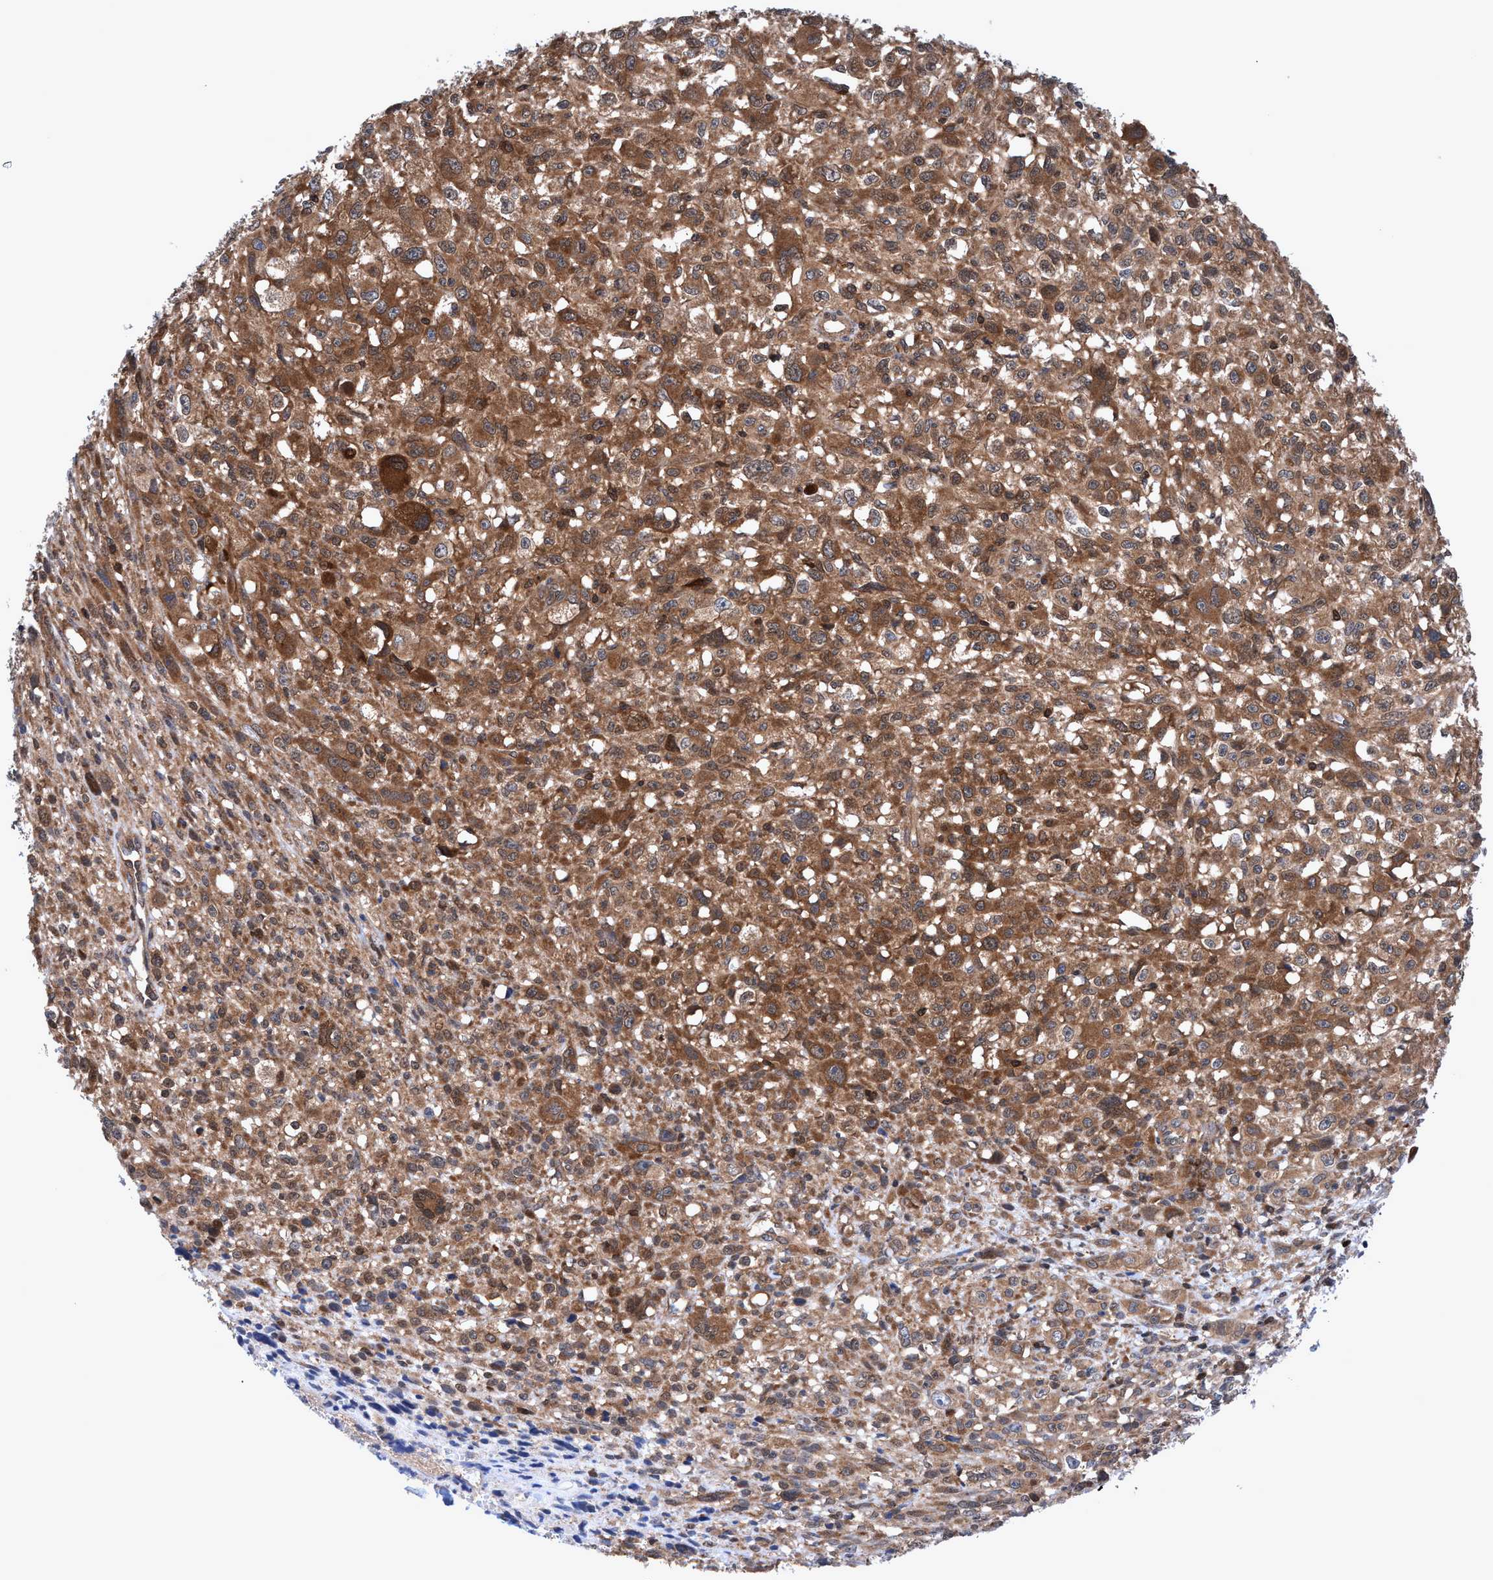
{"staining": {"intensity": "moderate", "quantity": ">75%", "location": "cytoplasmic/membranous"}, "tissue": "melanoma", "cell_type": "Tumor cells", "image_type": "cancer", "snomed": [{"axis": "morphology", "description": "Malignant melanoma, NOS"}, {"axis": "topography", "description": "Skin"}], "caption": "Brown immunohistochemical staining in melanoma displays moderate cytoplasmic/membranous positivity in approximately >75% of tumor cells. (IHC, brightfield microscopy, high magnification).", "gene": "GLOD4", "patient": {"sex": "female", "age": 55}}